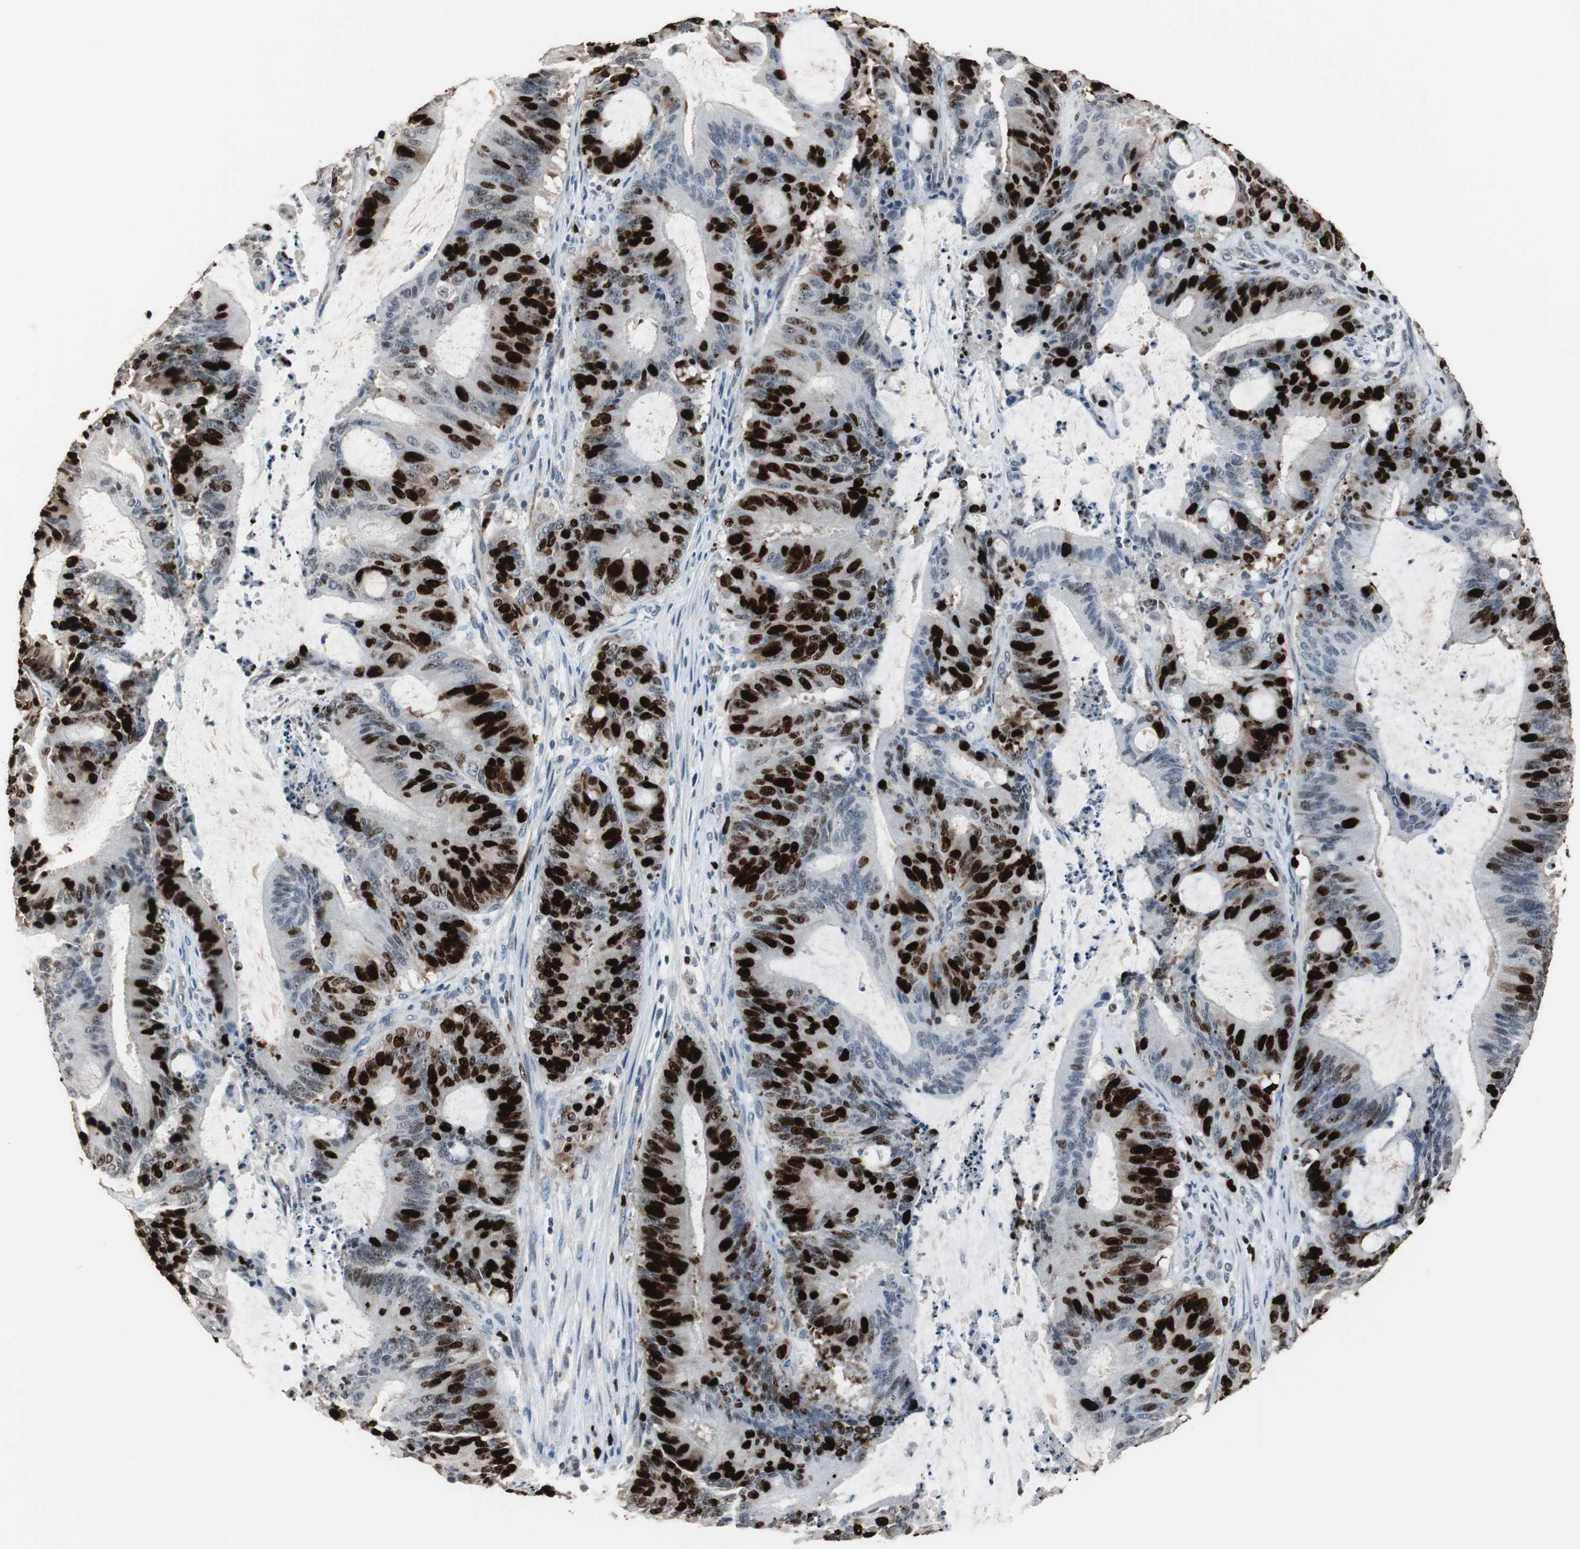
{"staining": {"intensity": "strong", "quantity": "25%-75%", "location": "nuclear"}, "tissue": "liver cancer", "cell_type": "Tumor cells", "image_type": "cancer", "snomed": [{"axis": "morphology", "description": "Cholangiocarcinoma"}, {"axis": "topography", "description": "Liver"}], "caption": "This image demonstrates IHC staining of liver cancer (cholangiocarcinoma), with high strong nuclear expression in about 25%-75% of tumor cells.", "gene": "TOP2A", "patient": {"sex": "female", "age": 73}}